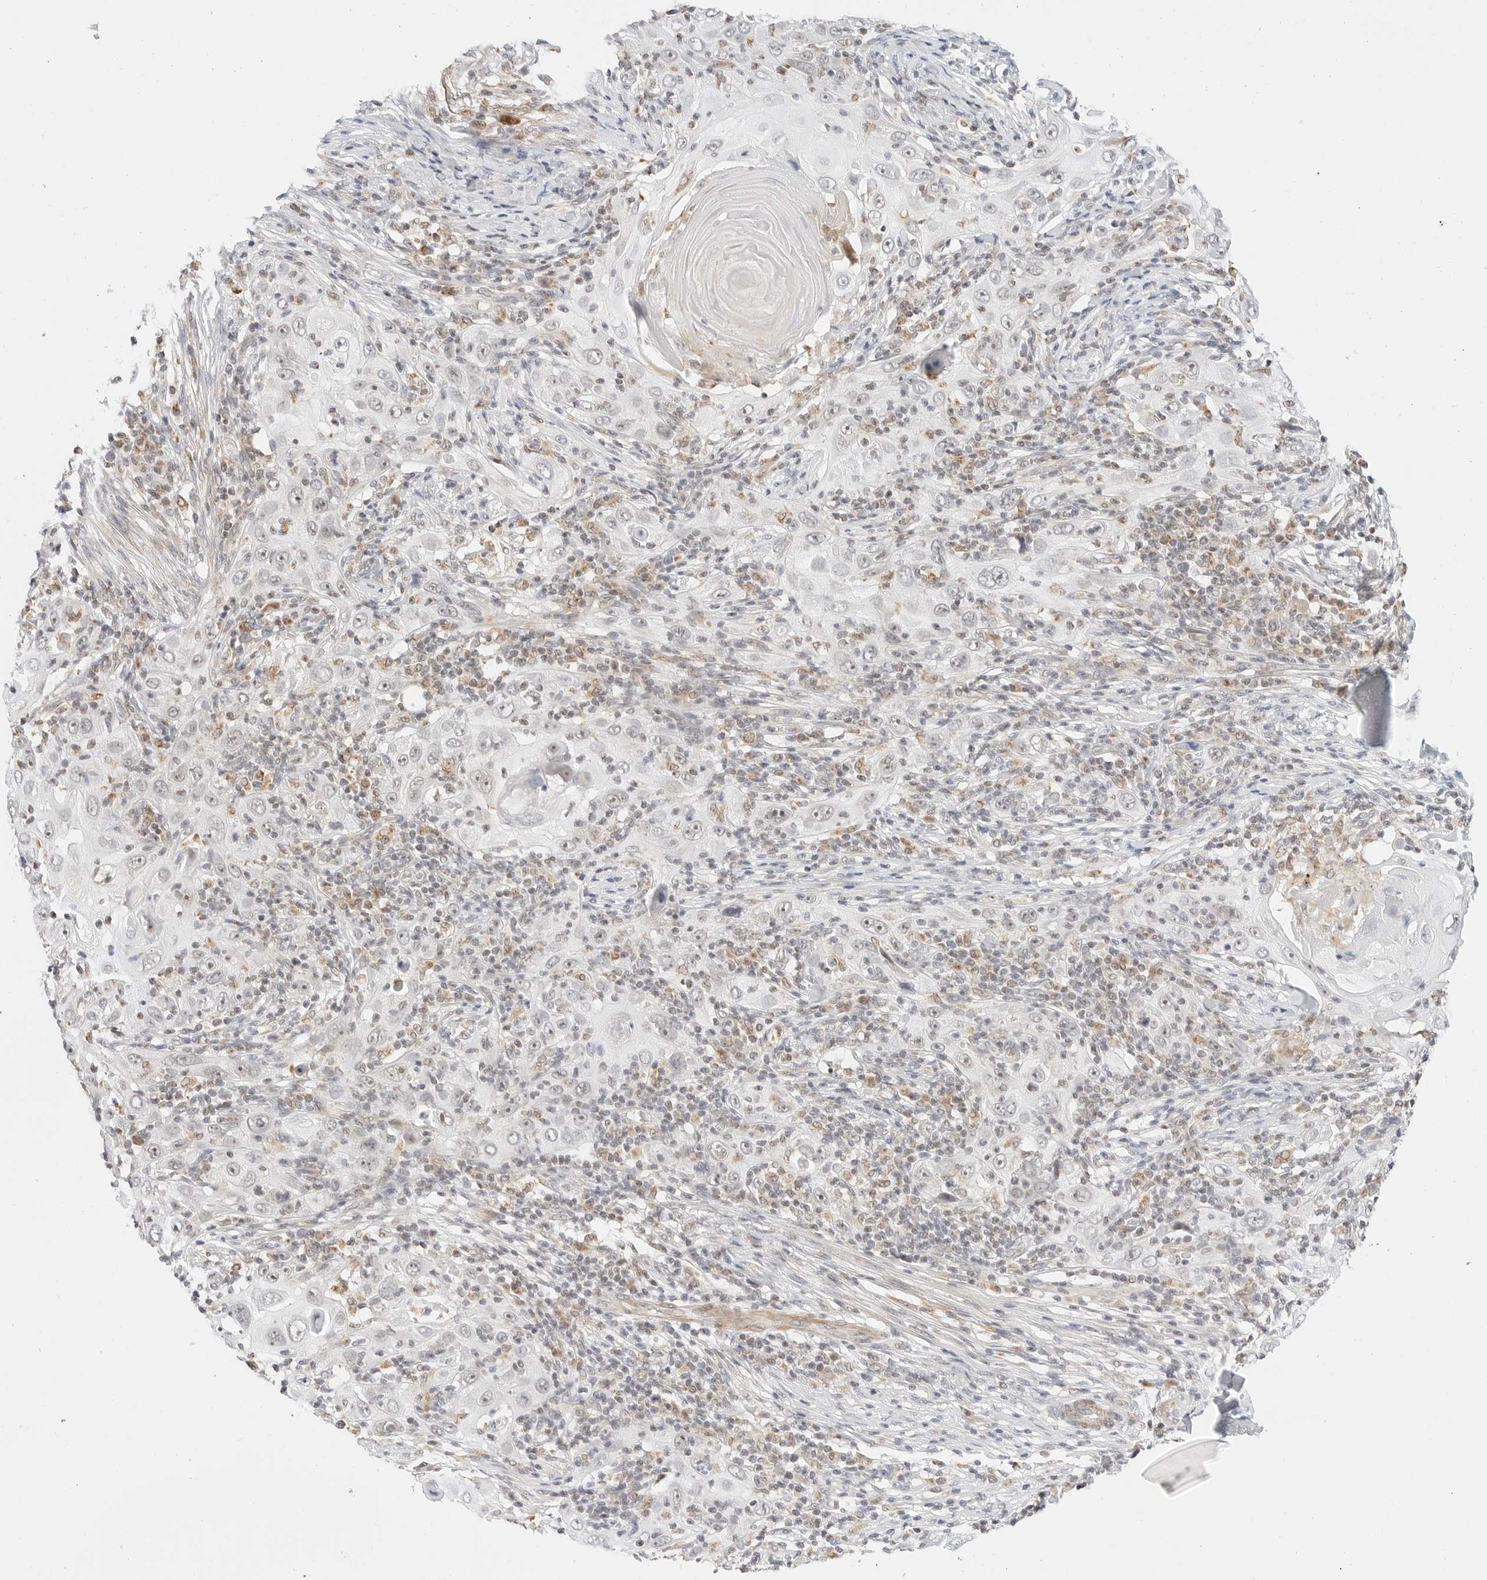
{"staining": {"intensity": "negative", "quantity": "none", "location": "none"}, "tissue": "skin cancer", "cell_type": "Tumor cells", "image_type": "cancer", "snomed": [{"axis": "morphology", "description": "Squamous cell carcinoma, NOS"}, {"axis": "topography", "description": "Skin"}], "caption": "Tumor cells show no significant protein positivity in skin cancer. (Stains: DAB immunohistochemistry with hematoxylin counter stain, Microscopy: brightfield microscopy at high magnification).", "gene": "GORAB", "patient": {"sex": "female", "age": 88}}